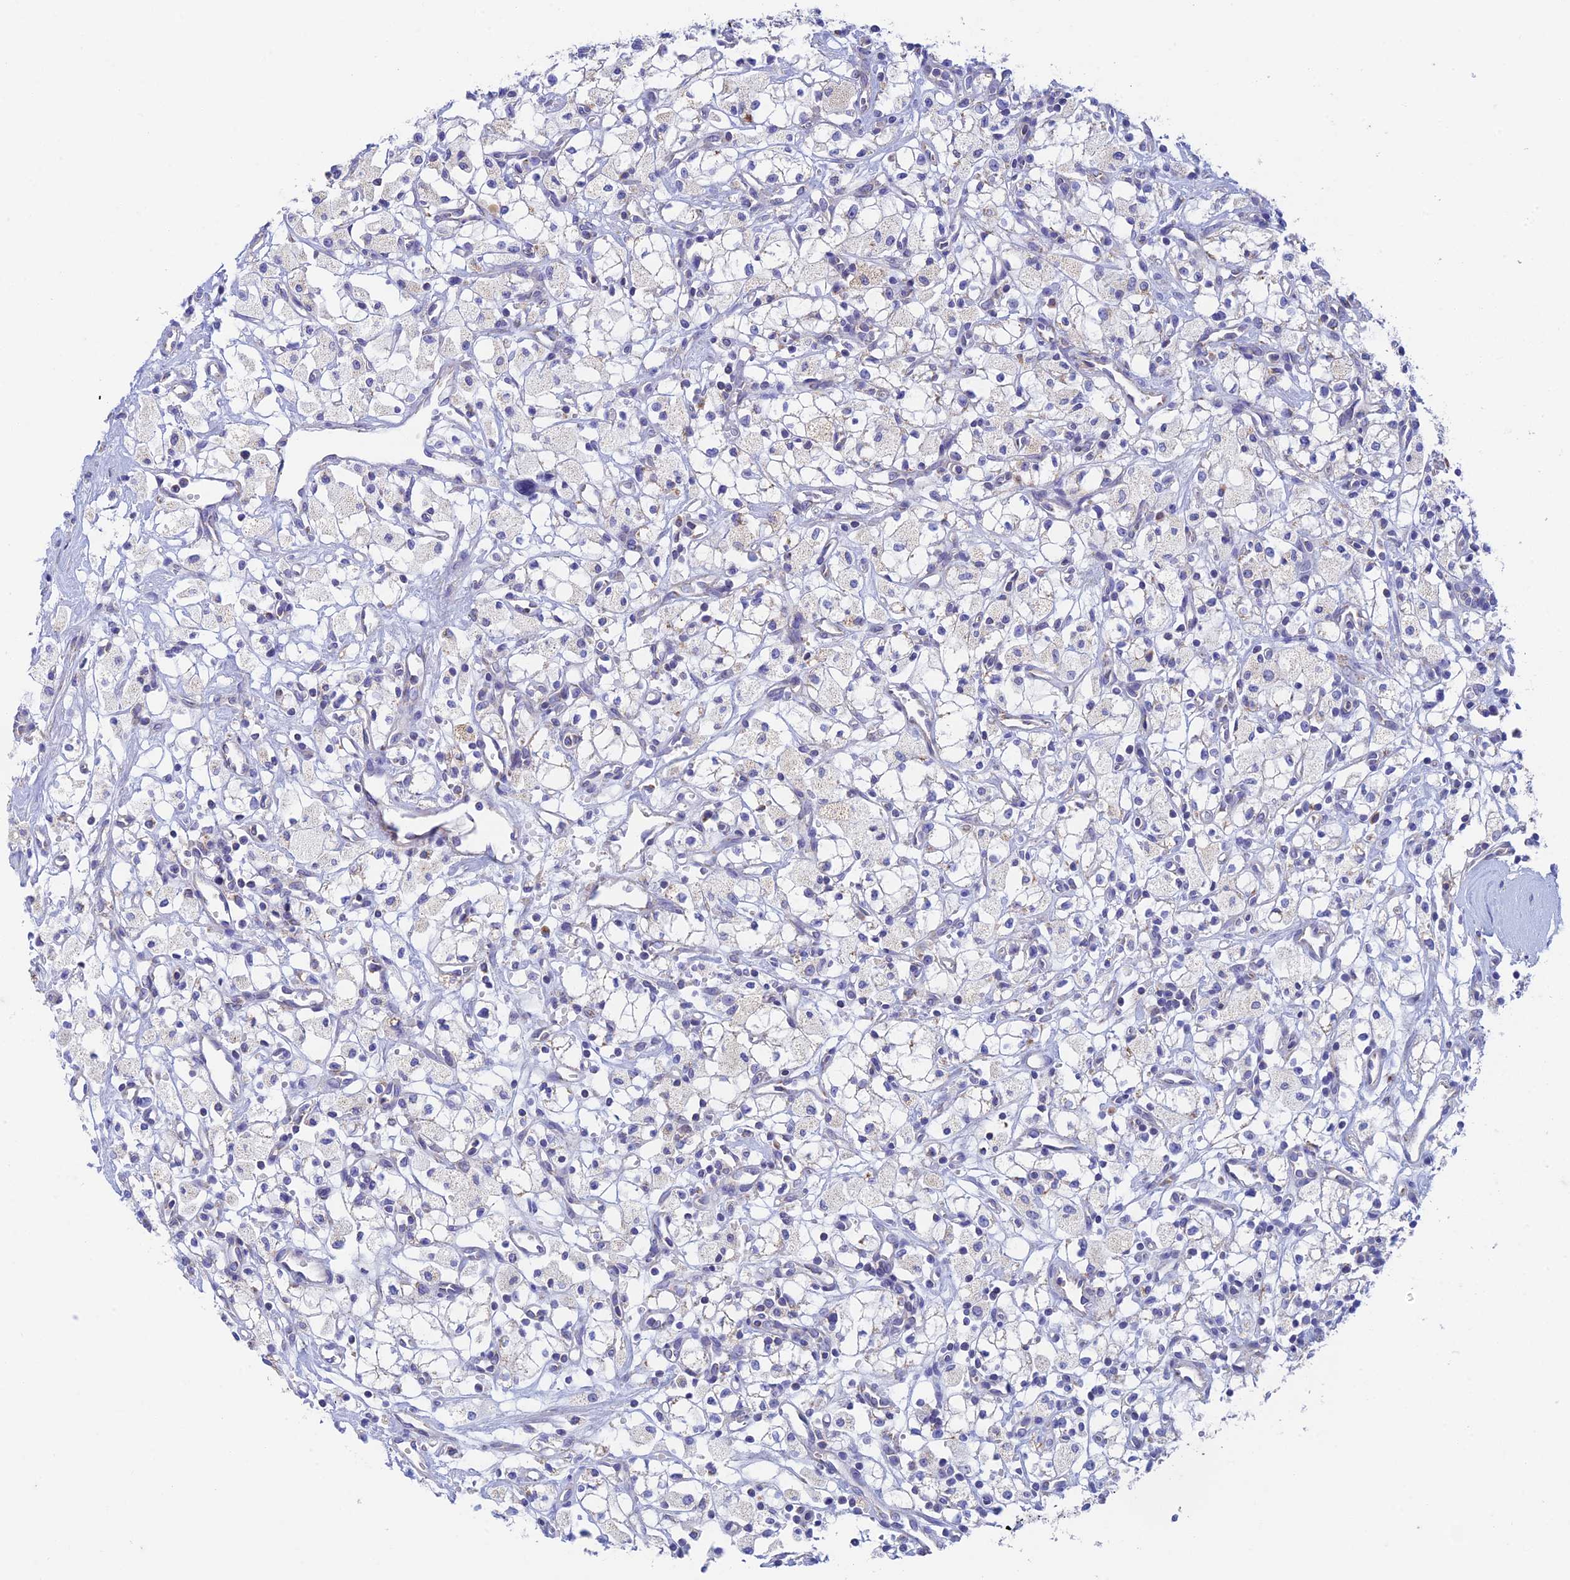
{"staining": {"intensity": "negative", "quantity": "none", "location": "none"}, "tissue": "renal cancer", "cell_type": "Tumor cells", "image_type": "cancer", "snomed": [{"axis": "morphology", "description": "Adenocarcinoma, NOS"}, {"axis": "topography", "description": "Kidney"}], "caption": "IHC micrograph of neoplastic tissue: human renal adenocarcinoma stained with DAB reveals no significant protein expression in tumor cells.", "gene": "ZNF181", "patient": {"sex": "male", "age": 59}}